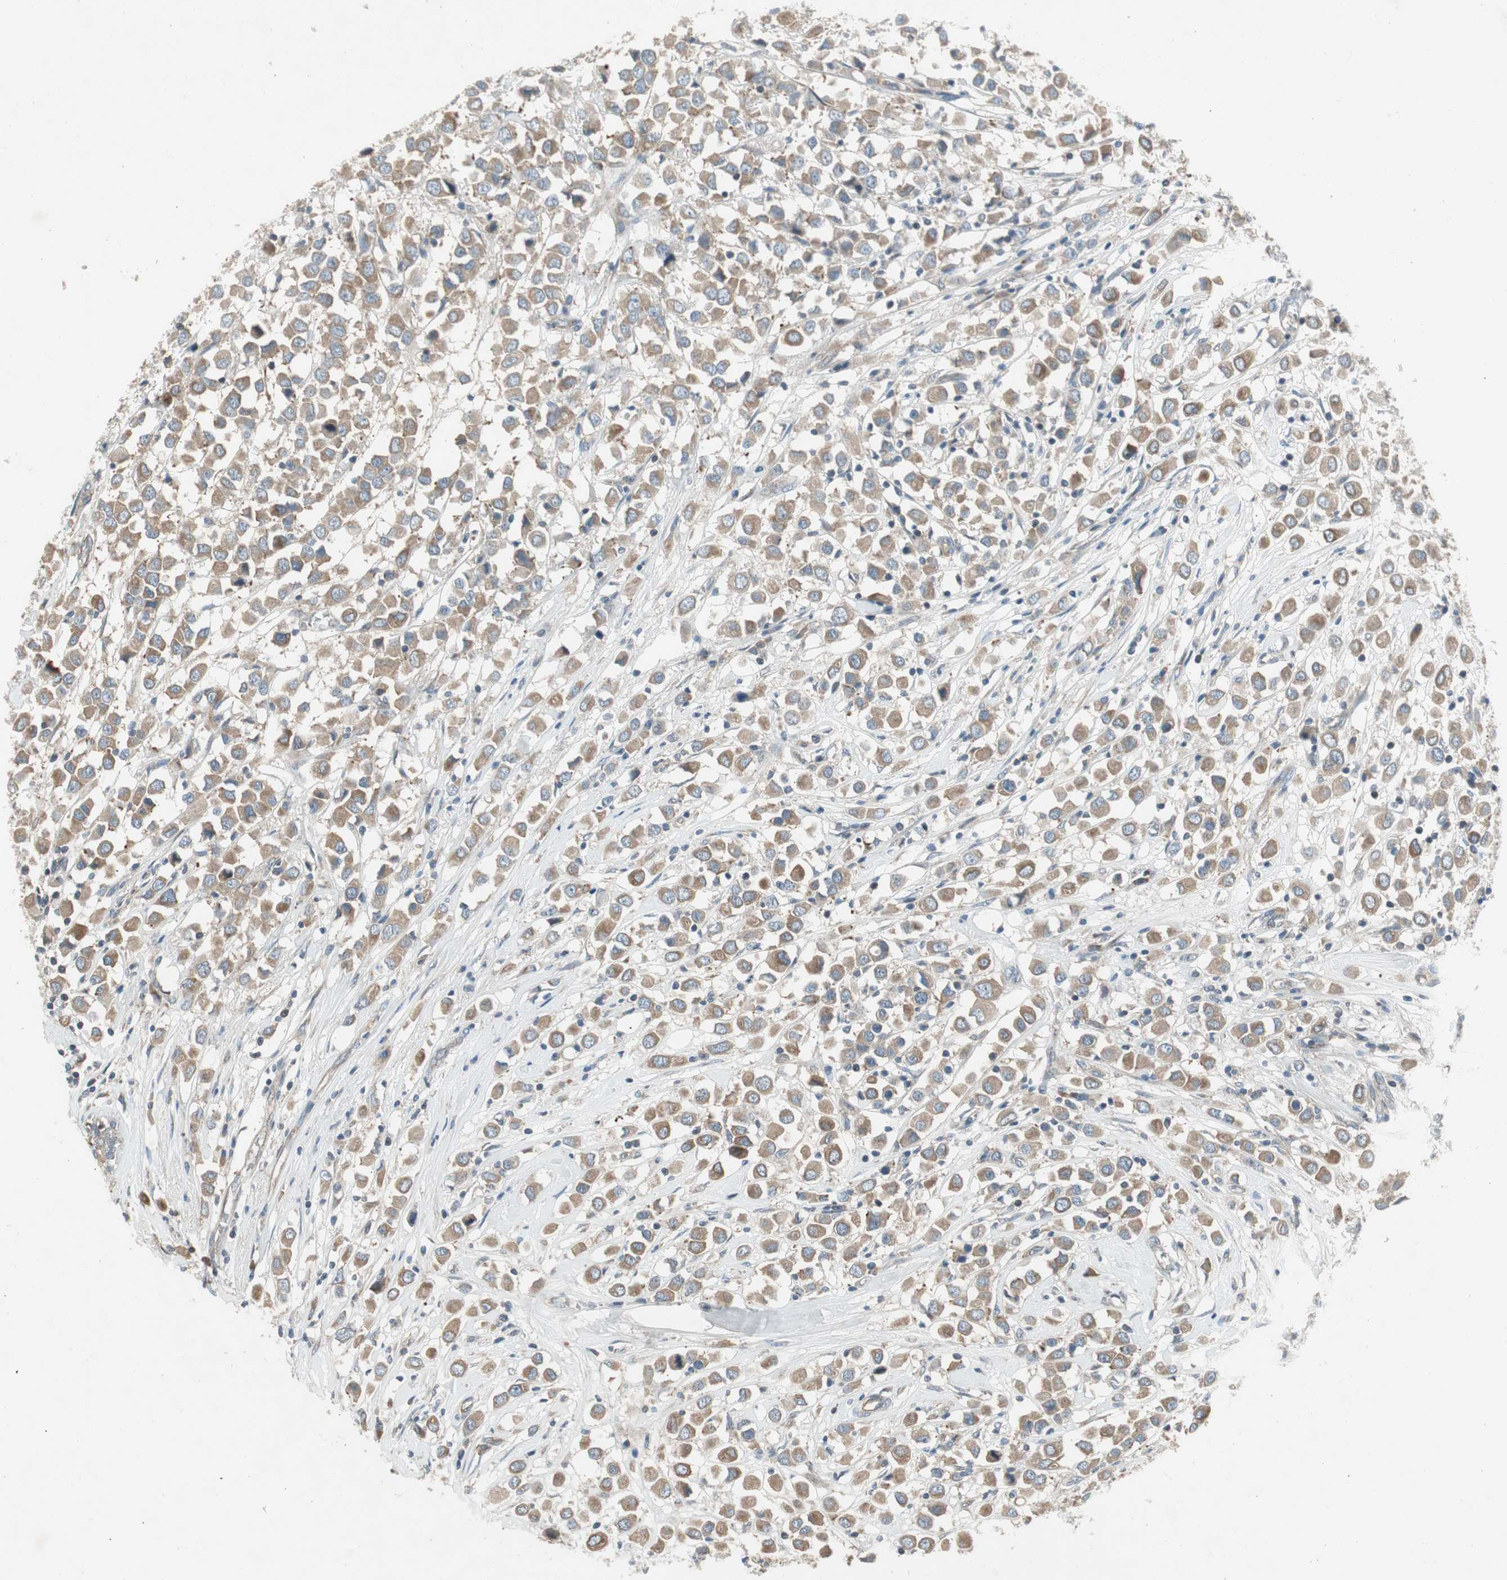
{"staining": {"intensity": "moderate", "quantity": ">75%", "location": "cytoplasmic/membranous"}, "tissue": "breast cancer", "cell_type": "Tumor cells", "image_type": "cancer", "snomed": [{"axis": "morphology", "description": "Duct carcinoma"}, {"axis": "topography", "description": "Breast"}], "caption": "Protein staining of intraductal carcinoma (breast) tissue reveals moderate cytoplasmic/membranous staining in approximately >75% of tumor cells. (DAB (3,3'-diaminobenzidine) = brown stain, brightfield microscopy at high magnification).", "gene": "PANK2", "patient": {"sex": "female", "age": 61}}